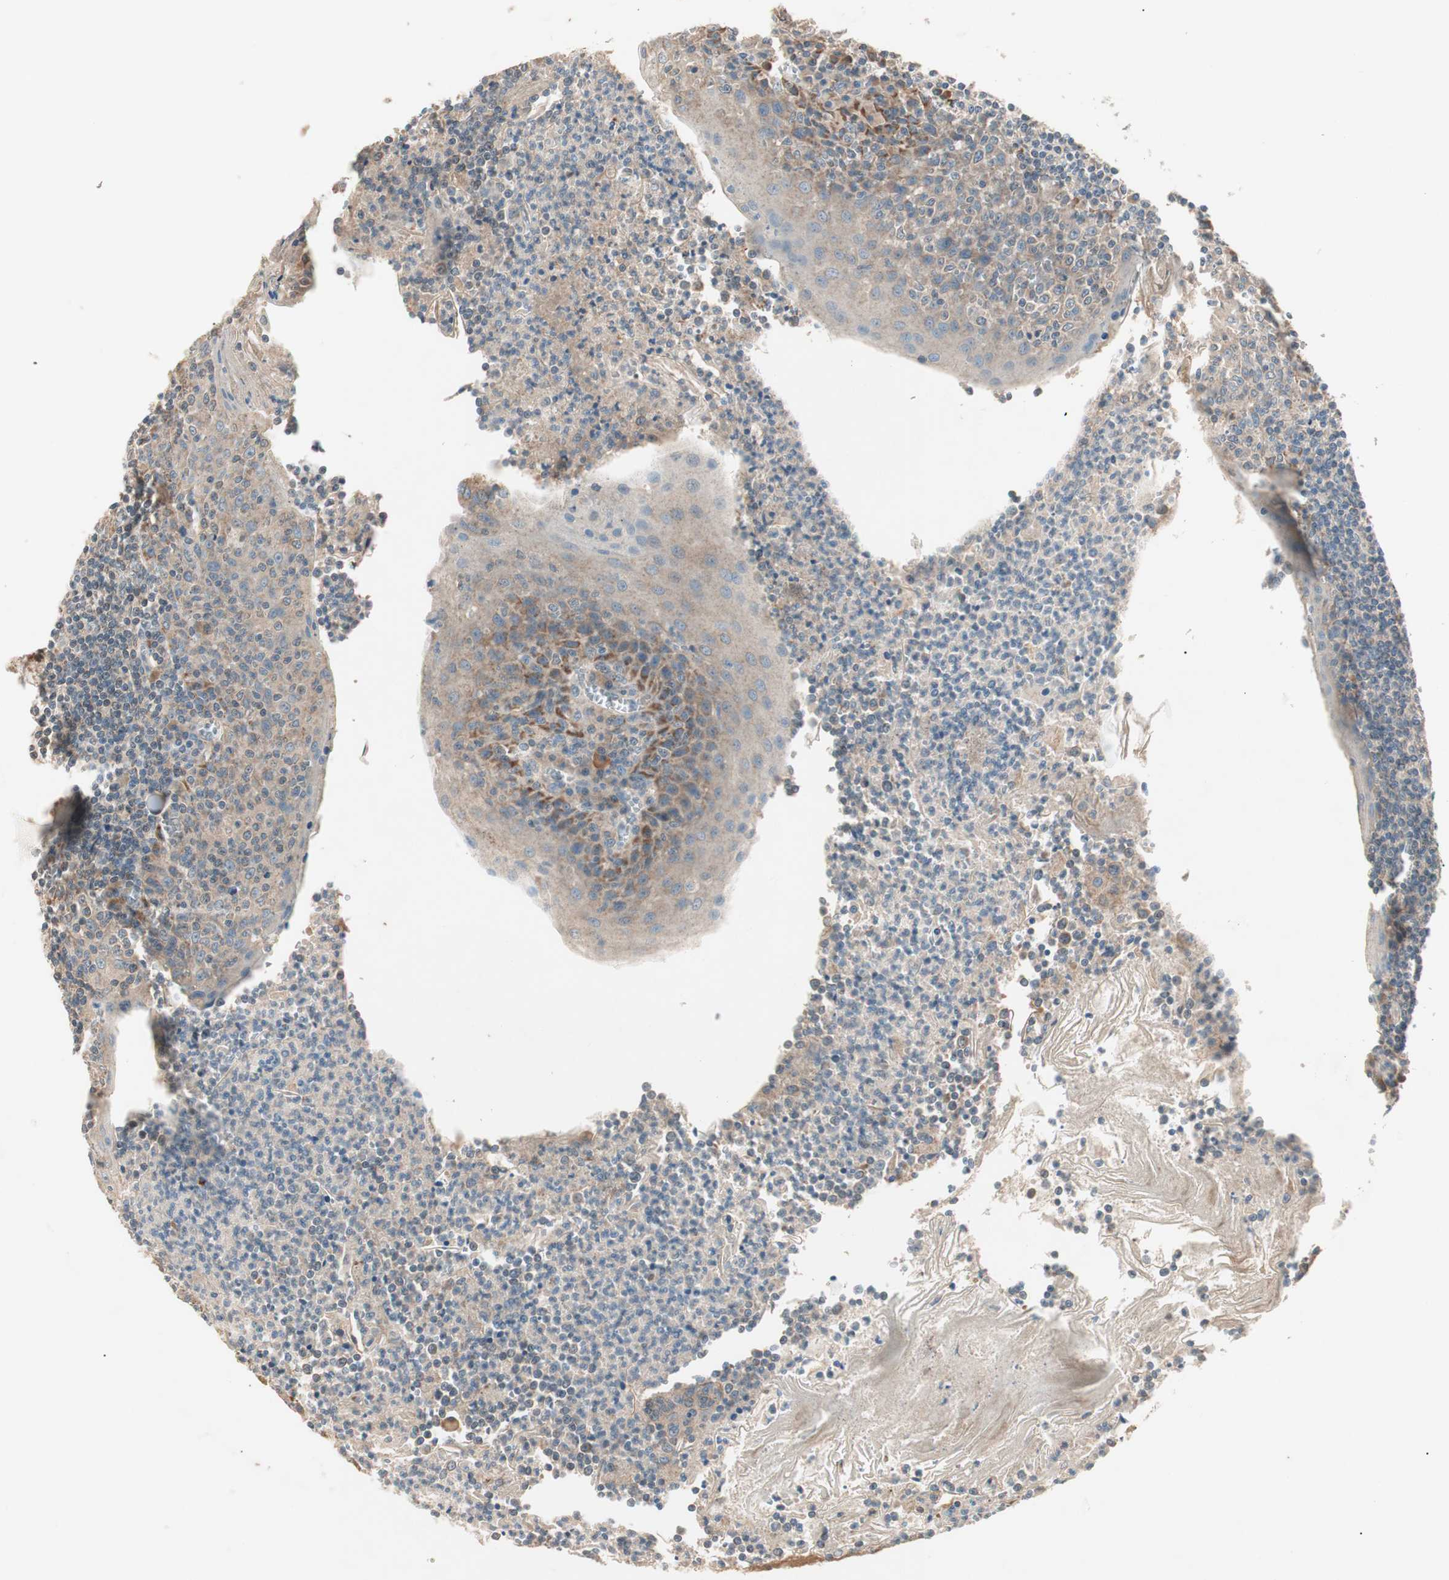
{"staining": {"intensity": "weak", "quantity": ">75%", "location": "cytoplasmic/membranous"}, "tissue": "tonsil", "cell_type": "Germinal center cells", "image_type": "normal", "snomed": [{"axis": "morphology", "description": "Normal tissue, NOS"}, {"axis": "topography", "description": "Tonsil"}], "caption": "The image shows staining of normal tonsil, revealing weak cytoplasmic/membranous protein positivity (brown color) within germinal center cells. (Stains: DAB (3,3'-diaminobenzidine) in brown, nuclei in blue, Microscopy: brightfield microscopy at high magnification).", "gene": "HPN", "patient": {"sex": "male", "age": 31}}